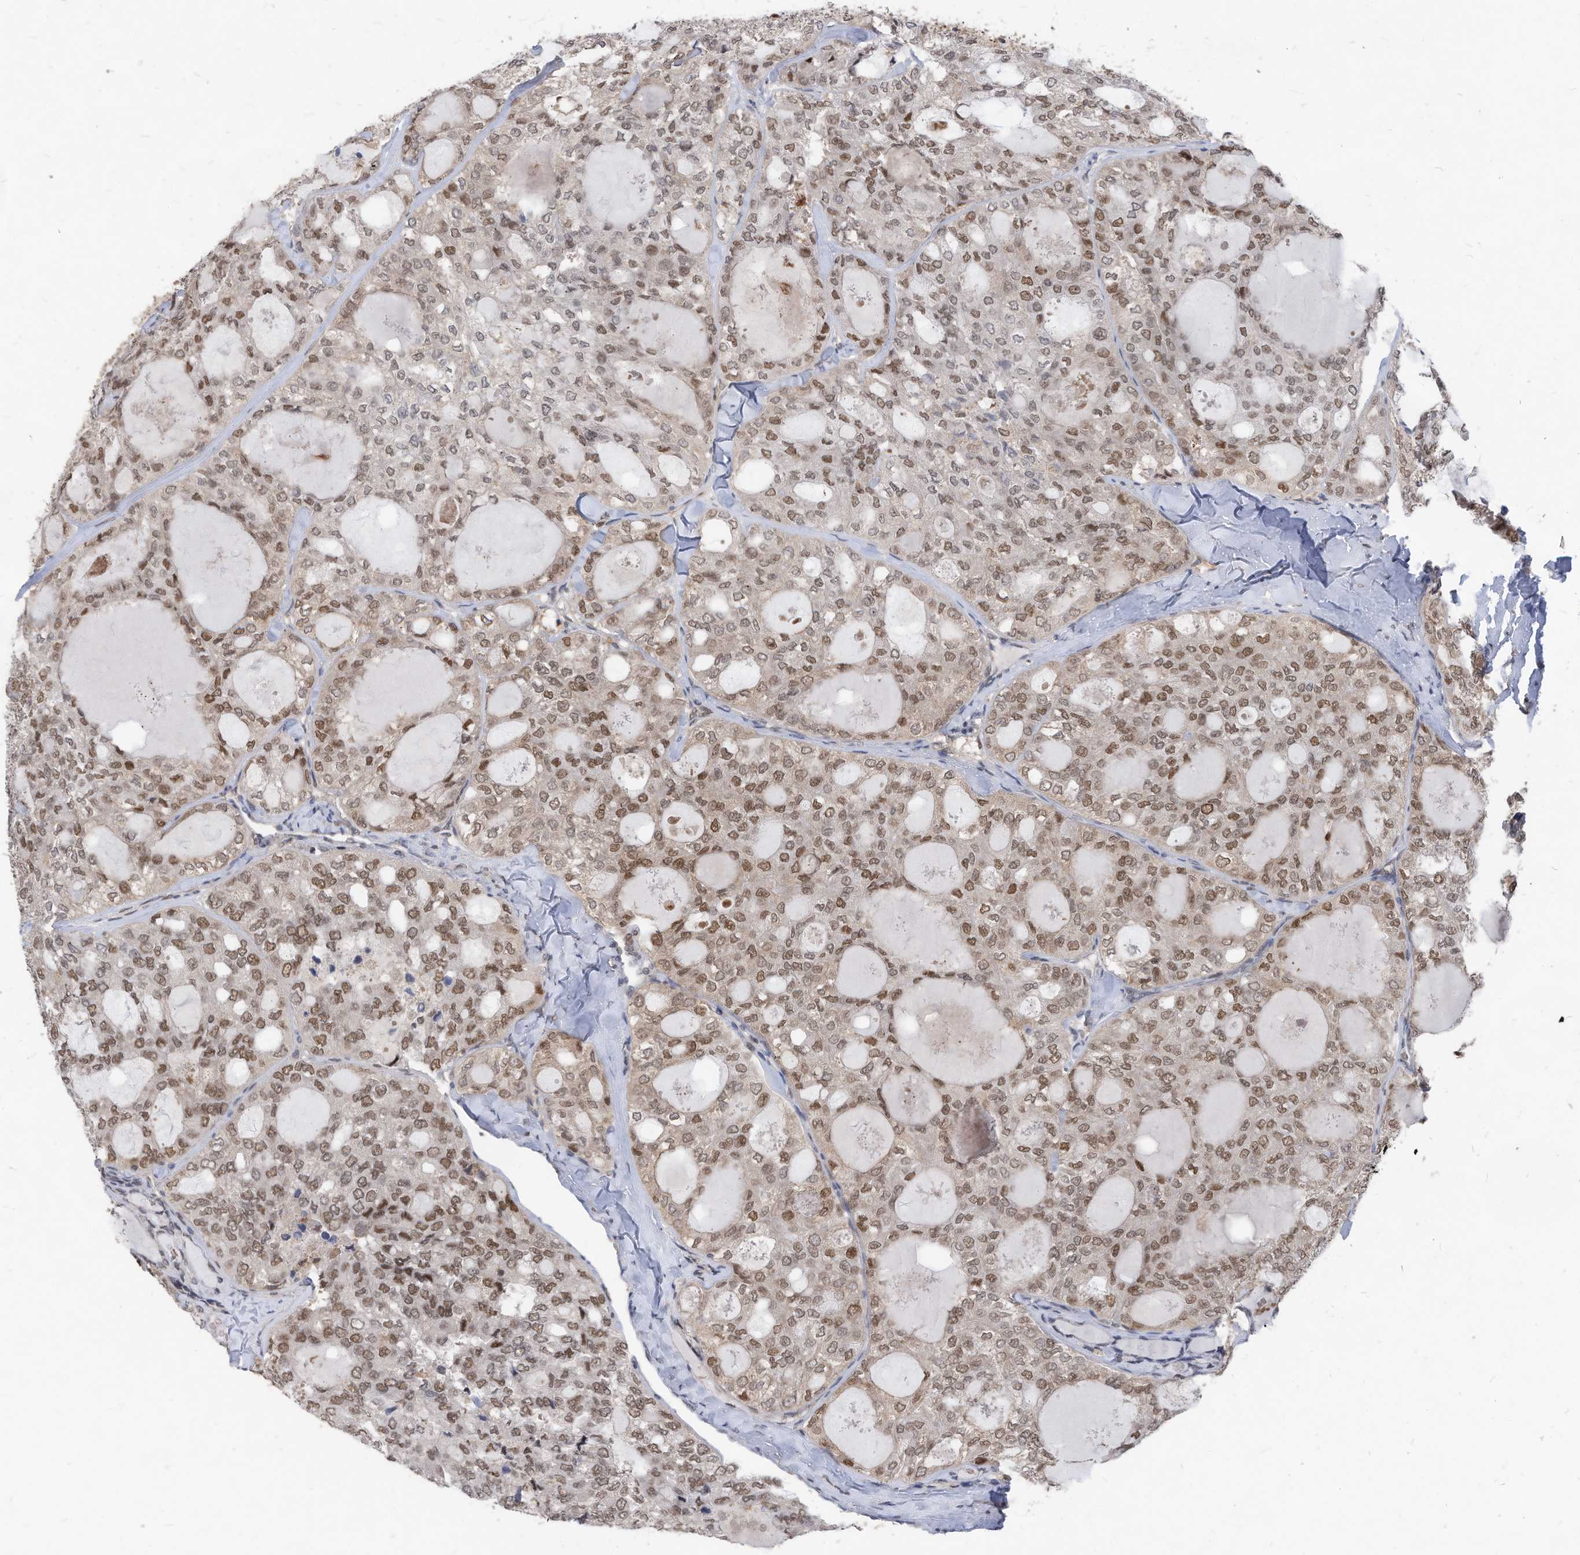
{"staining": {"intensity": "moderate", "quantity": ">75%", "location": "nuclear"}, "tissue": "thyroid cancer", "cell_type": "Tumor cells", "image_type": "cancer", "snomed": [{"axis": "morphology", "description": "Follicular adenoma carcinoma, NOS"}, {"axis": "topography", "description": "Thyroid gland"}], "caption": "High-magnification brightfield microscopy of thyroid cancer stained with DAB (3,3'-diaminobenzidine) (brown) and counterstained with hematoxylin (blue). tumor cells exhibit moderate nuclear positivity is appreciated in about>75% of cells.", "gene": "KPNB1", "patient": {"sex": "male", "age": 75}}